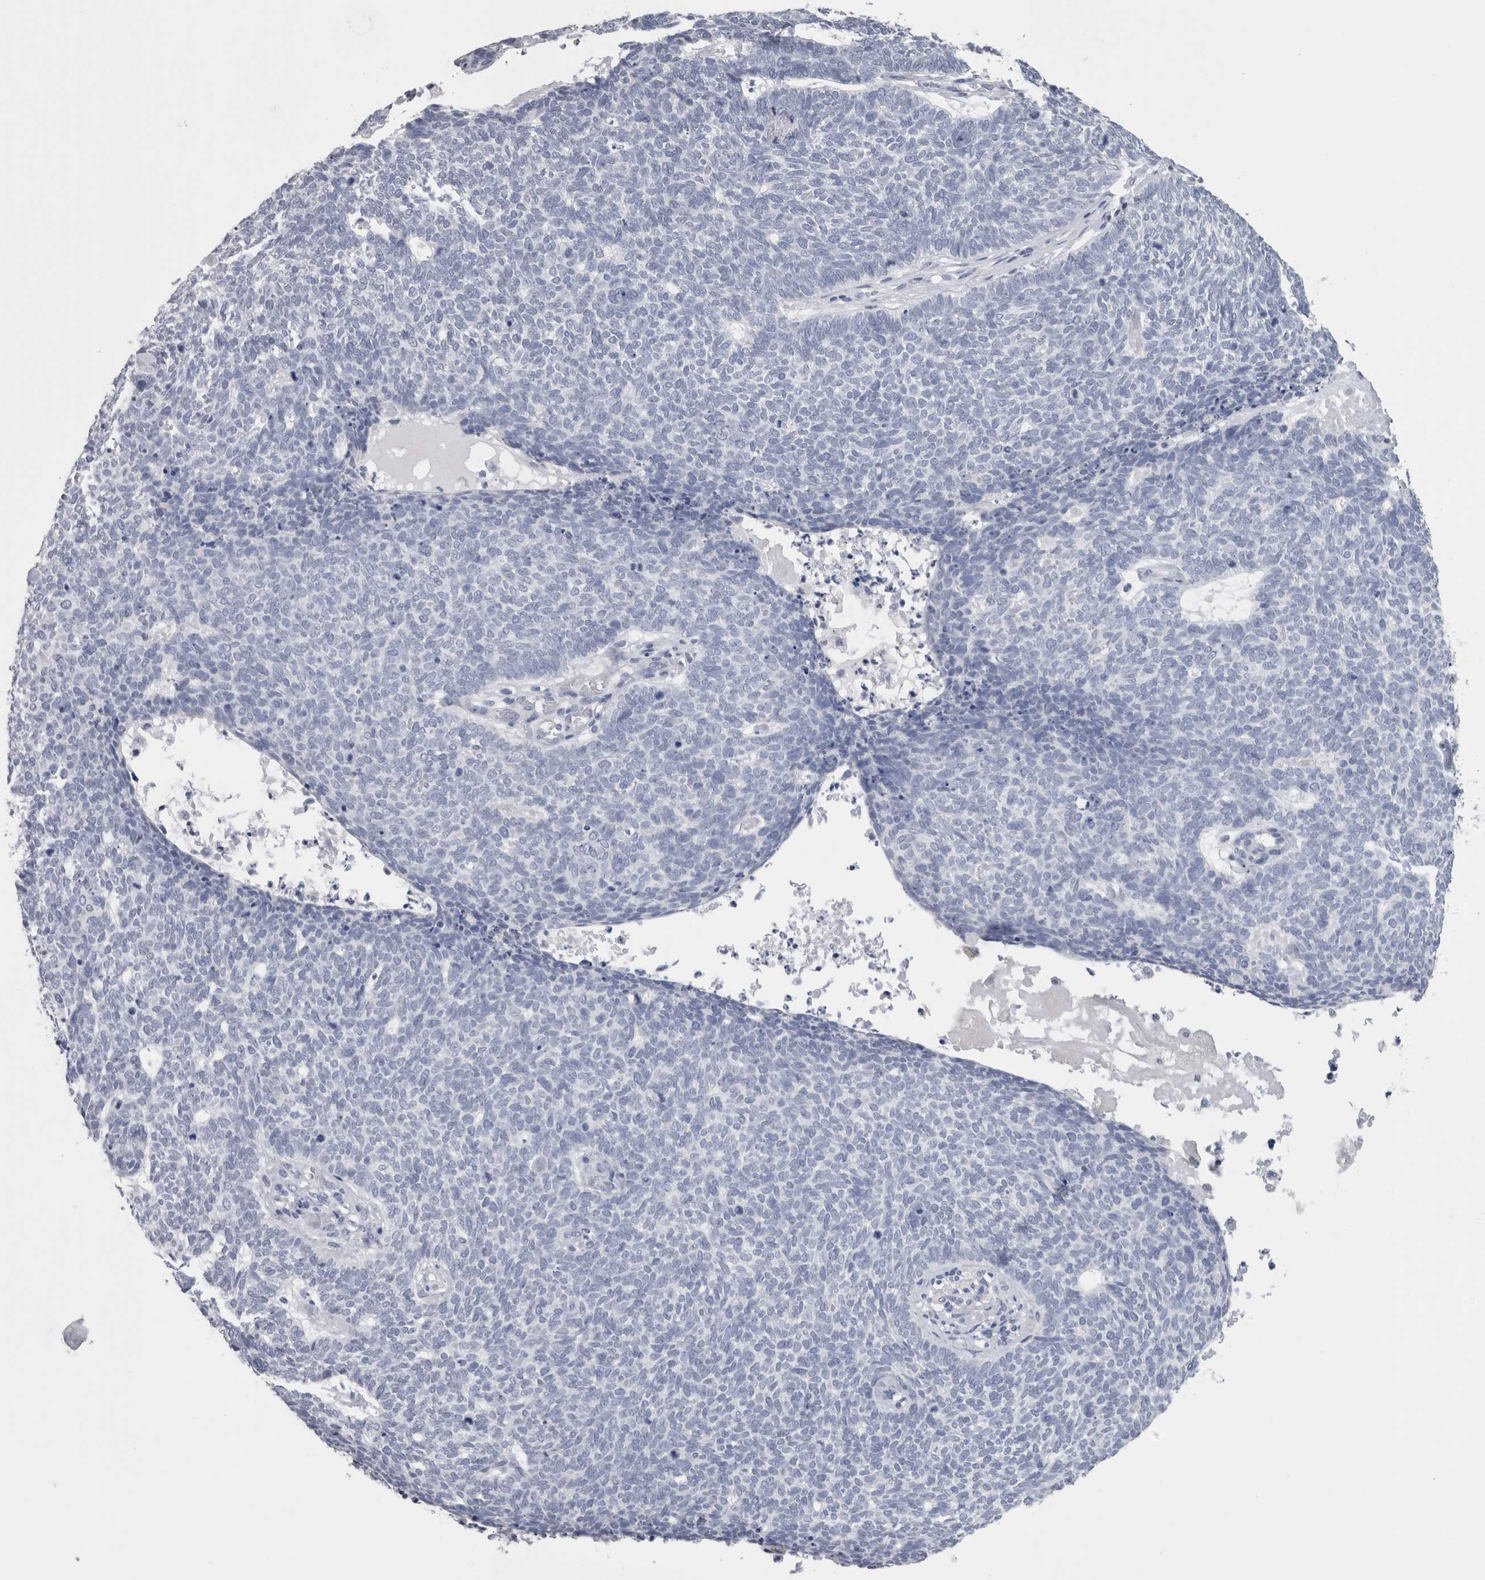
{"staining": {"intensity": "negative", "quantity": "none", "location": "none"}, "tissue": "skin cancer", "cell_type": "Tumor cells", "image_type": "cancer", "snomed": [{"axis": "morphology", "description": "Basal cell carcinoma"}, {"axis": "topography", "description": "Skin"}], "caption": "This is an IHC histopathology image of skin cancer (basal cell carcinoma). There is no expression in tumor cells.", "gene": "CA8", "patient": {"sex": "female", "age": 84}}